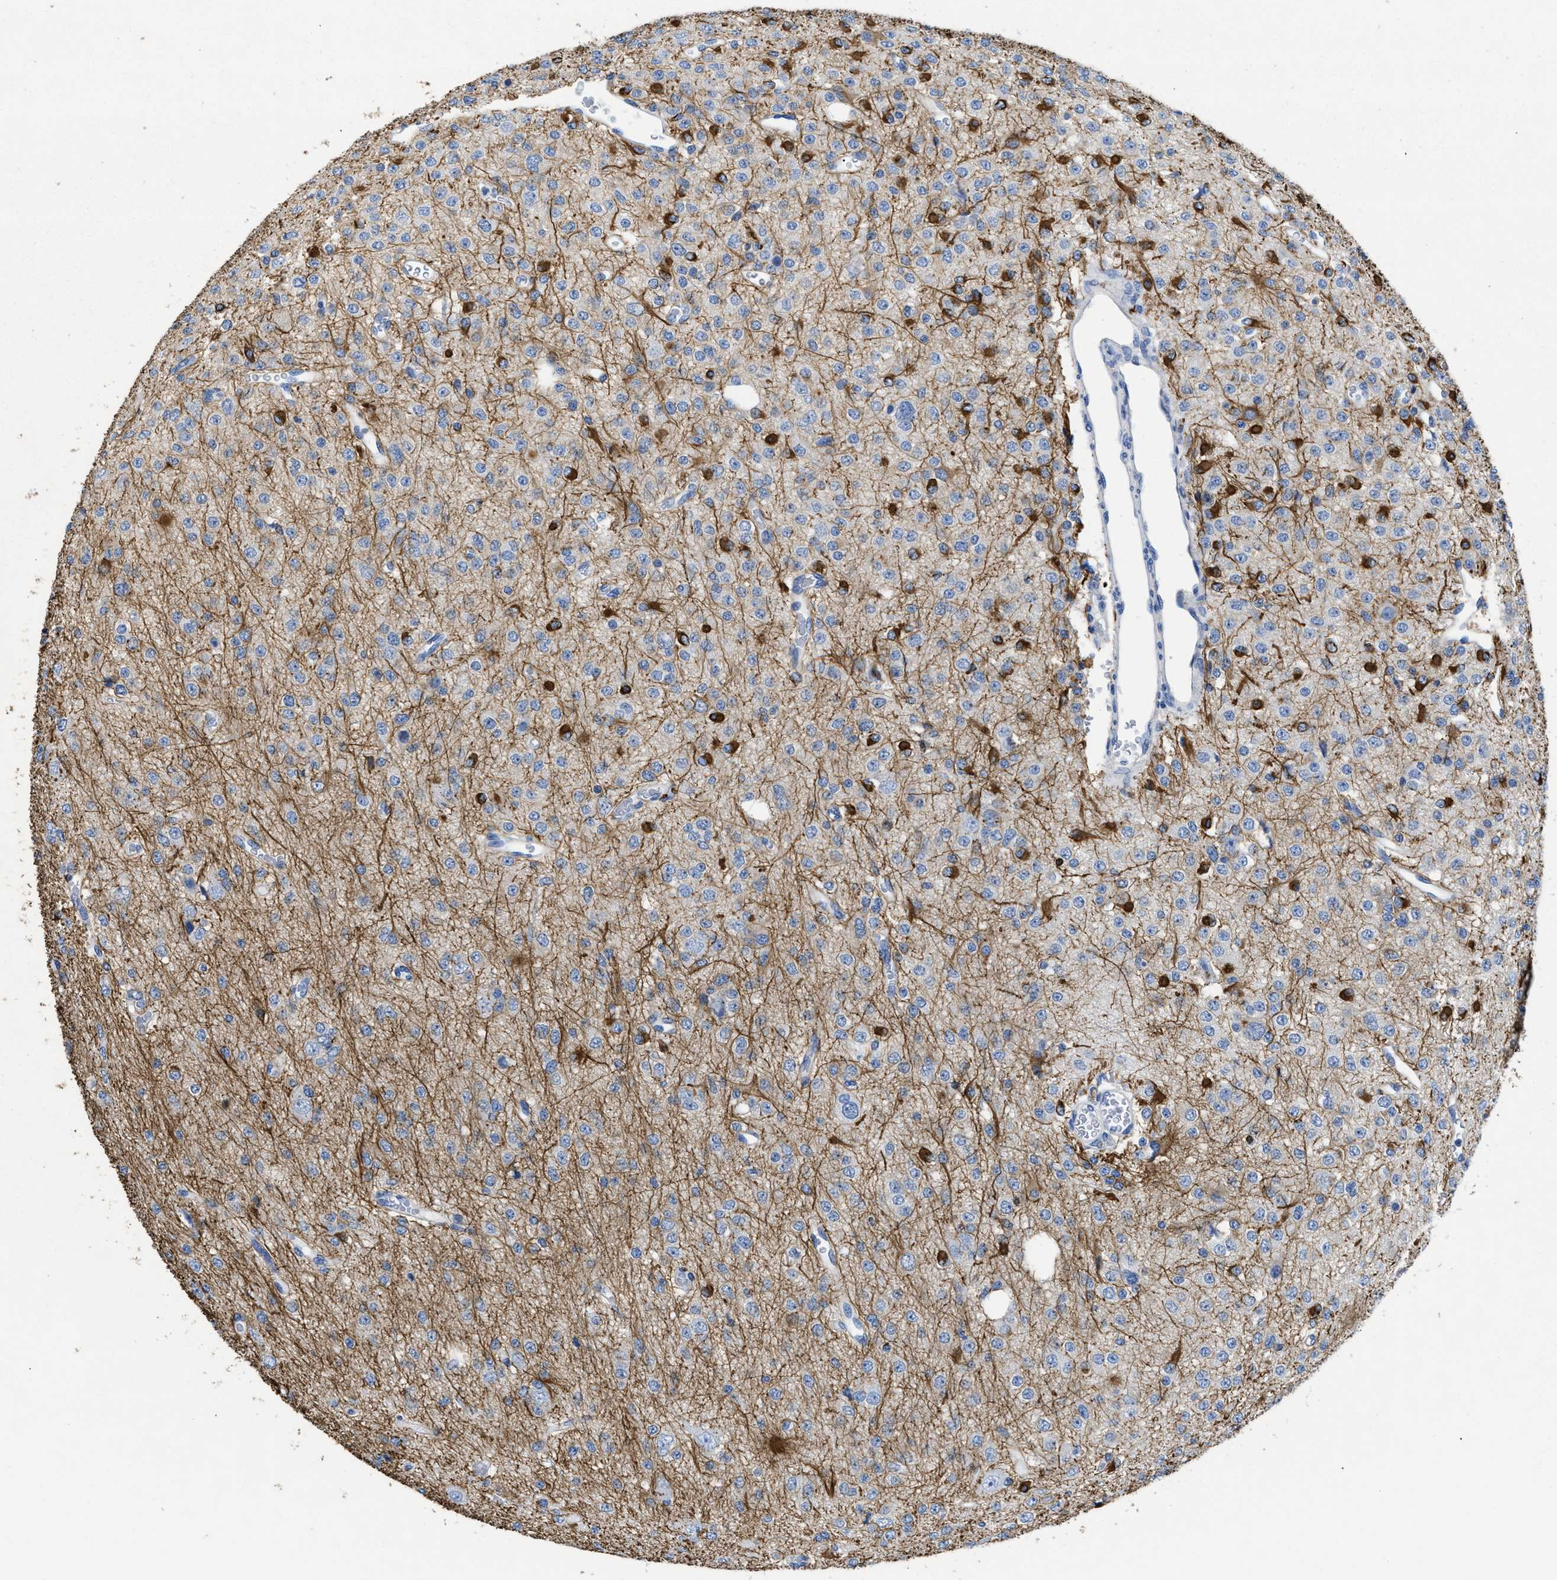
{"staining": {"intensity": "strong", "quantity": "<25%", "location": "cytoplasmic/membranous"}, "tissue": "glioma", "cell_type": "Tumor cells", "image_type": "cancer", "snomed": [{"axis": "morphology", "description": "Glioma, malignant, Low grade"}, {"axis": "topography", "description": "Brain"}], "caption": "This is a micrograph of IHC staining of glioma, which shows strong staining in the cytoplasmic/membranous of tumor cells.", "gene": "DLC1", "patient": {"sex": "male", "age": 38}}